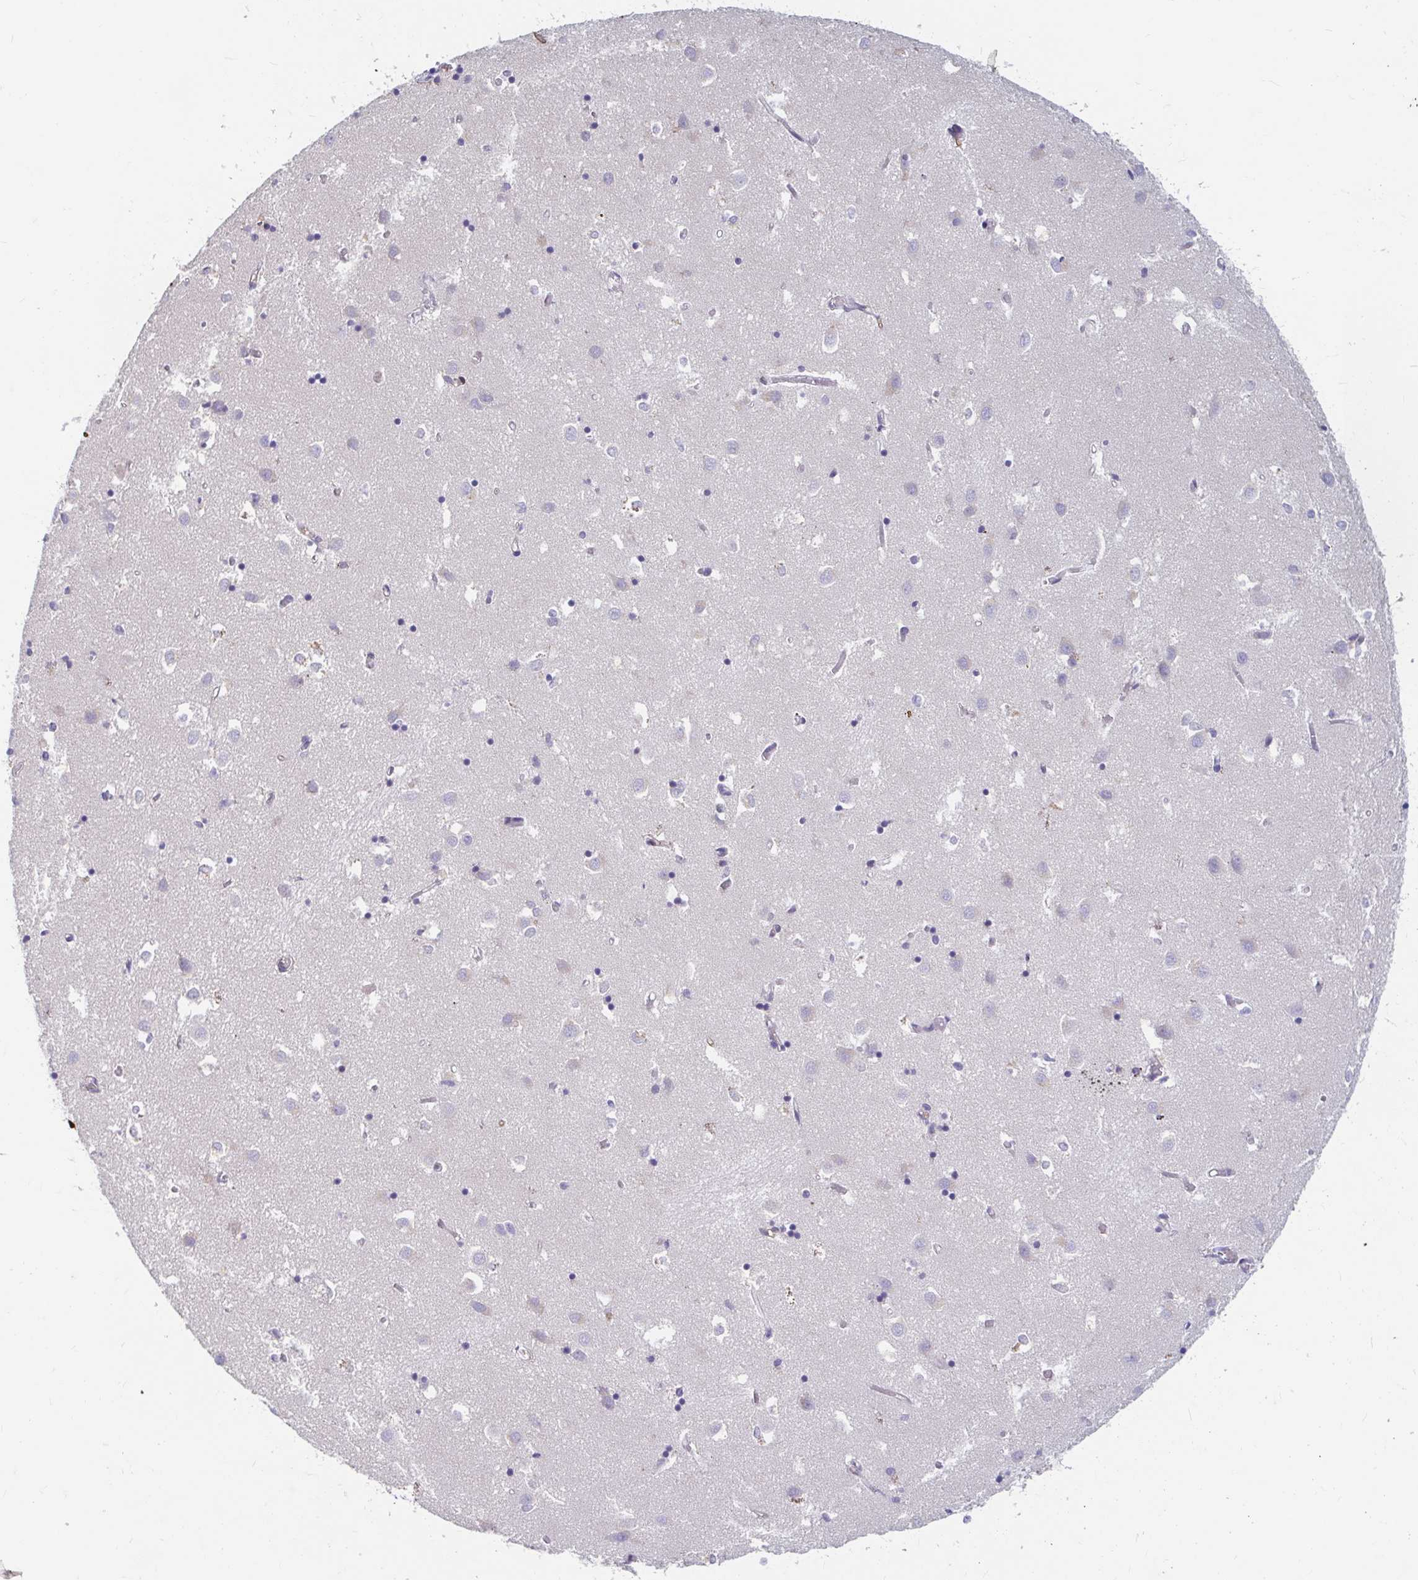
{"staining": {"intensity": "negative", "quantity": "none", "location": "none"}, "tissue": "caudate", "cell_type": "Glial cells", "image_type": "normal", "snomed": [{"axis": "morphology", "description": "Normal tissue, NOS"}, {"axis": "topography", "description": "Lateral ventricle wall"}], "caption": "High magnification brightfield microscopy of normal caudate stained with DAB (brown) and counterstained with hematoxylin (blue): glial cells show no significant expression. The staining was performed using DAB (3,3'-diaminobenzidine) to visualize the protein expression in brown, while the nuclei were stained in blue with hematoxylin (Magnification: 20x).", "gene": "ADH1A", "patient": {"sex": "male", "age": 70}}